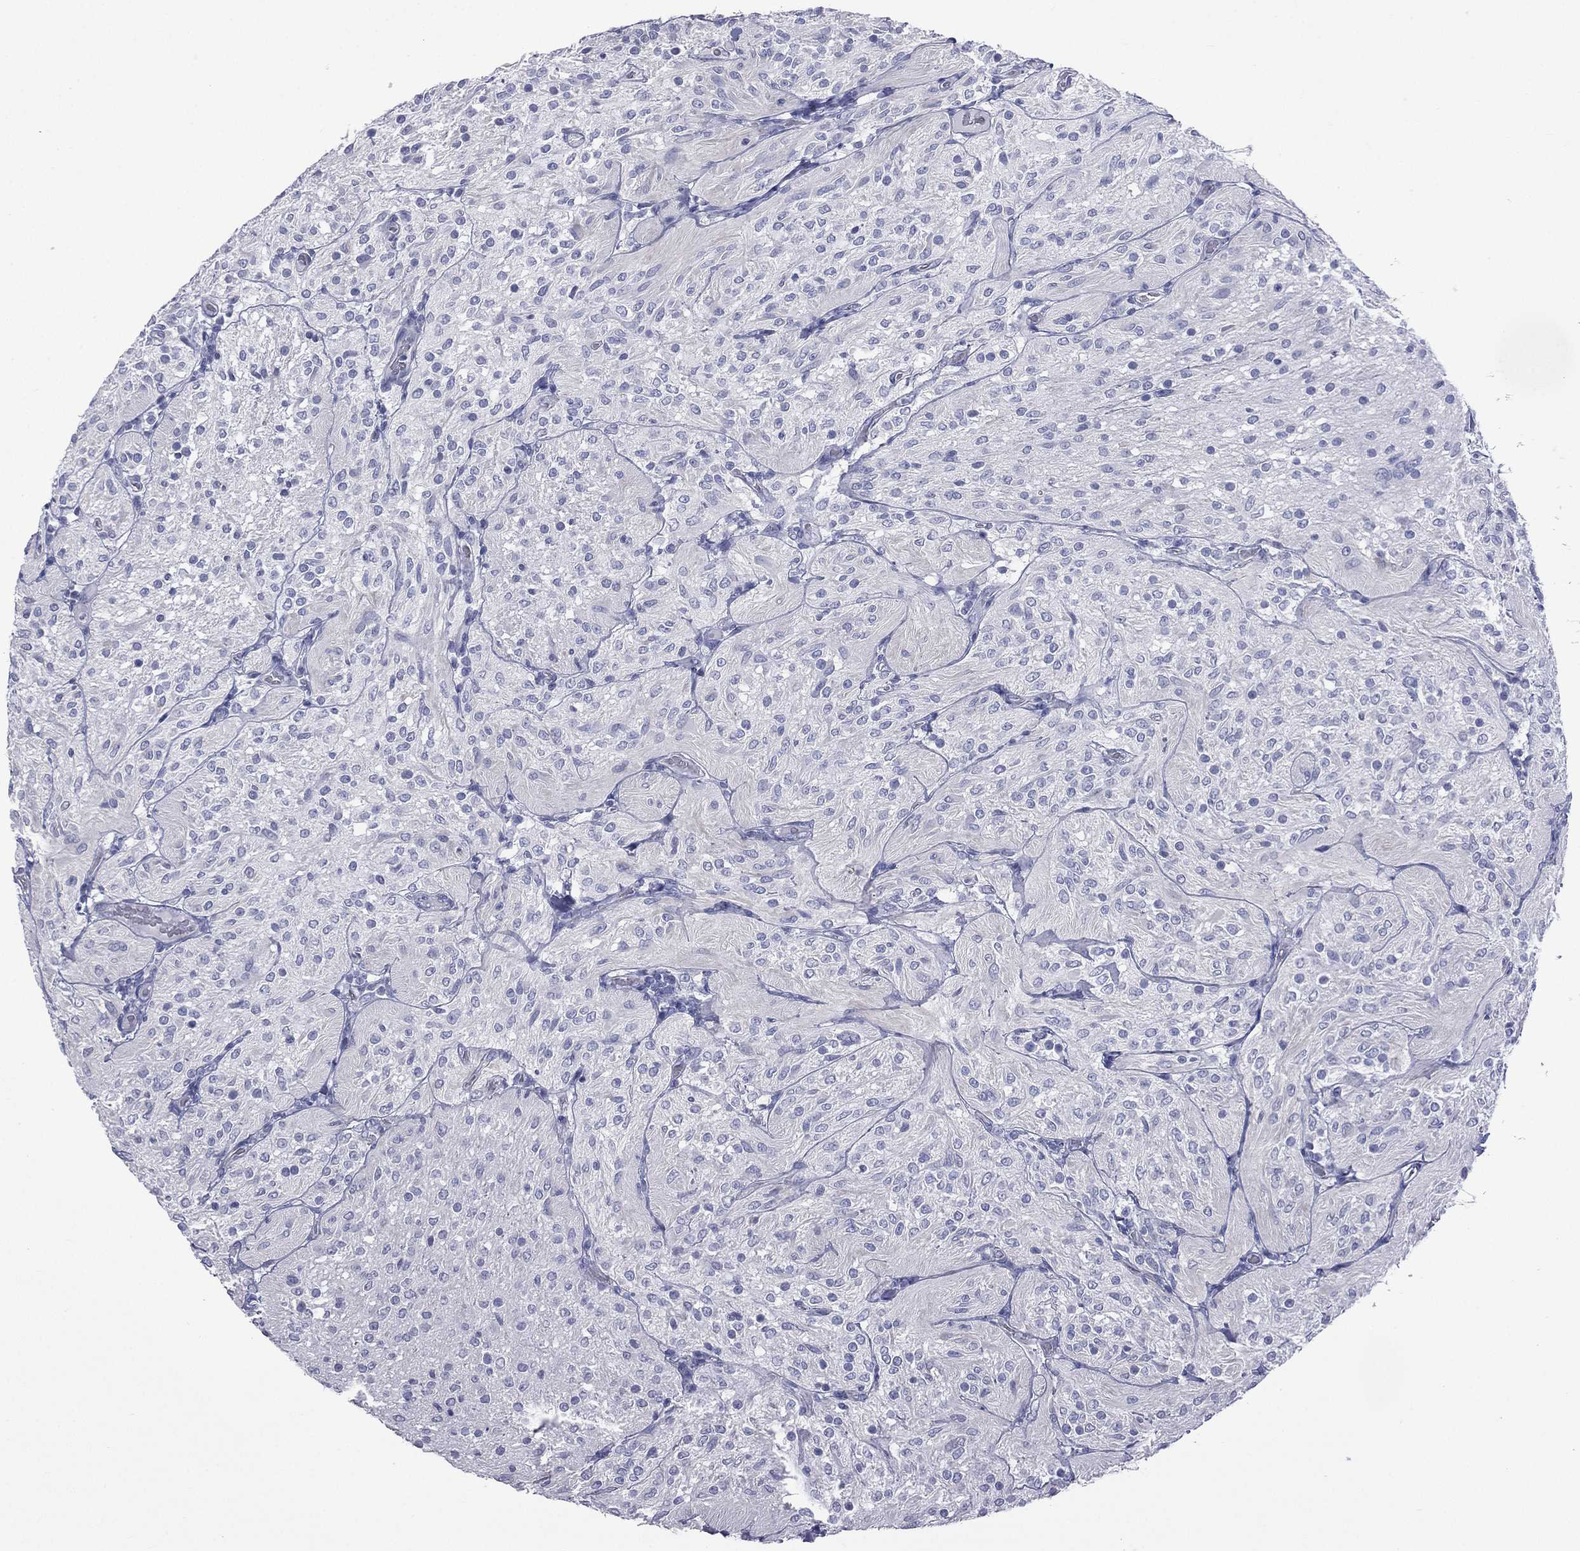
{"staining": {"intensity": "negative", "quantity": "none", "location": "none"}, "tissue": "glioma", "cell_type": "Tumor cells", "image_type": "cancer", "snomed": [{"axis": "morphology", "description": "Glioma, malignant, Low grade"}, {"axis": "topography", "description": "Brain"}], "caption": "There is no significant expression in tumor cells of glioma.", "gene": "CES2", "patient": {"sex": "male", "age": 3}}